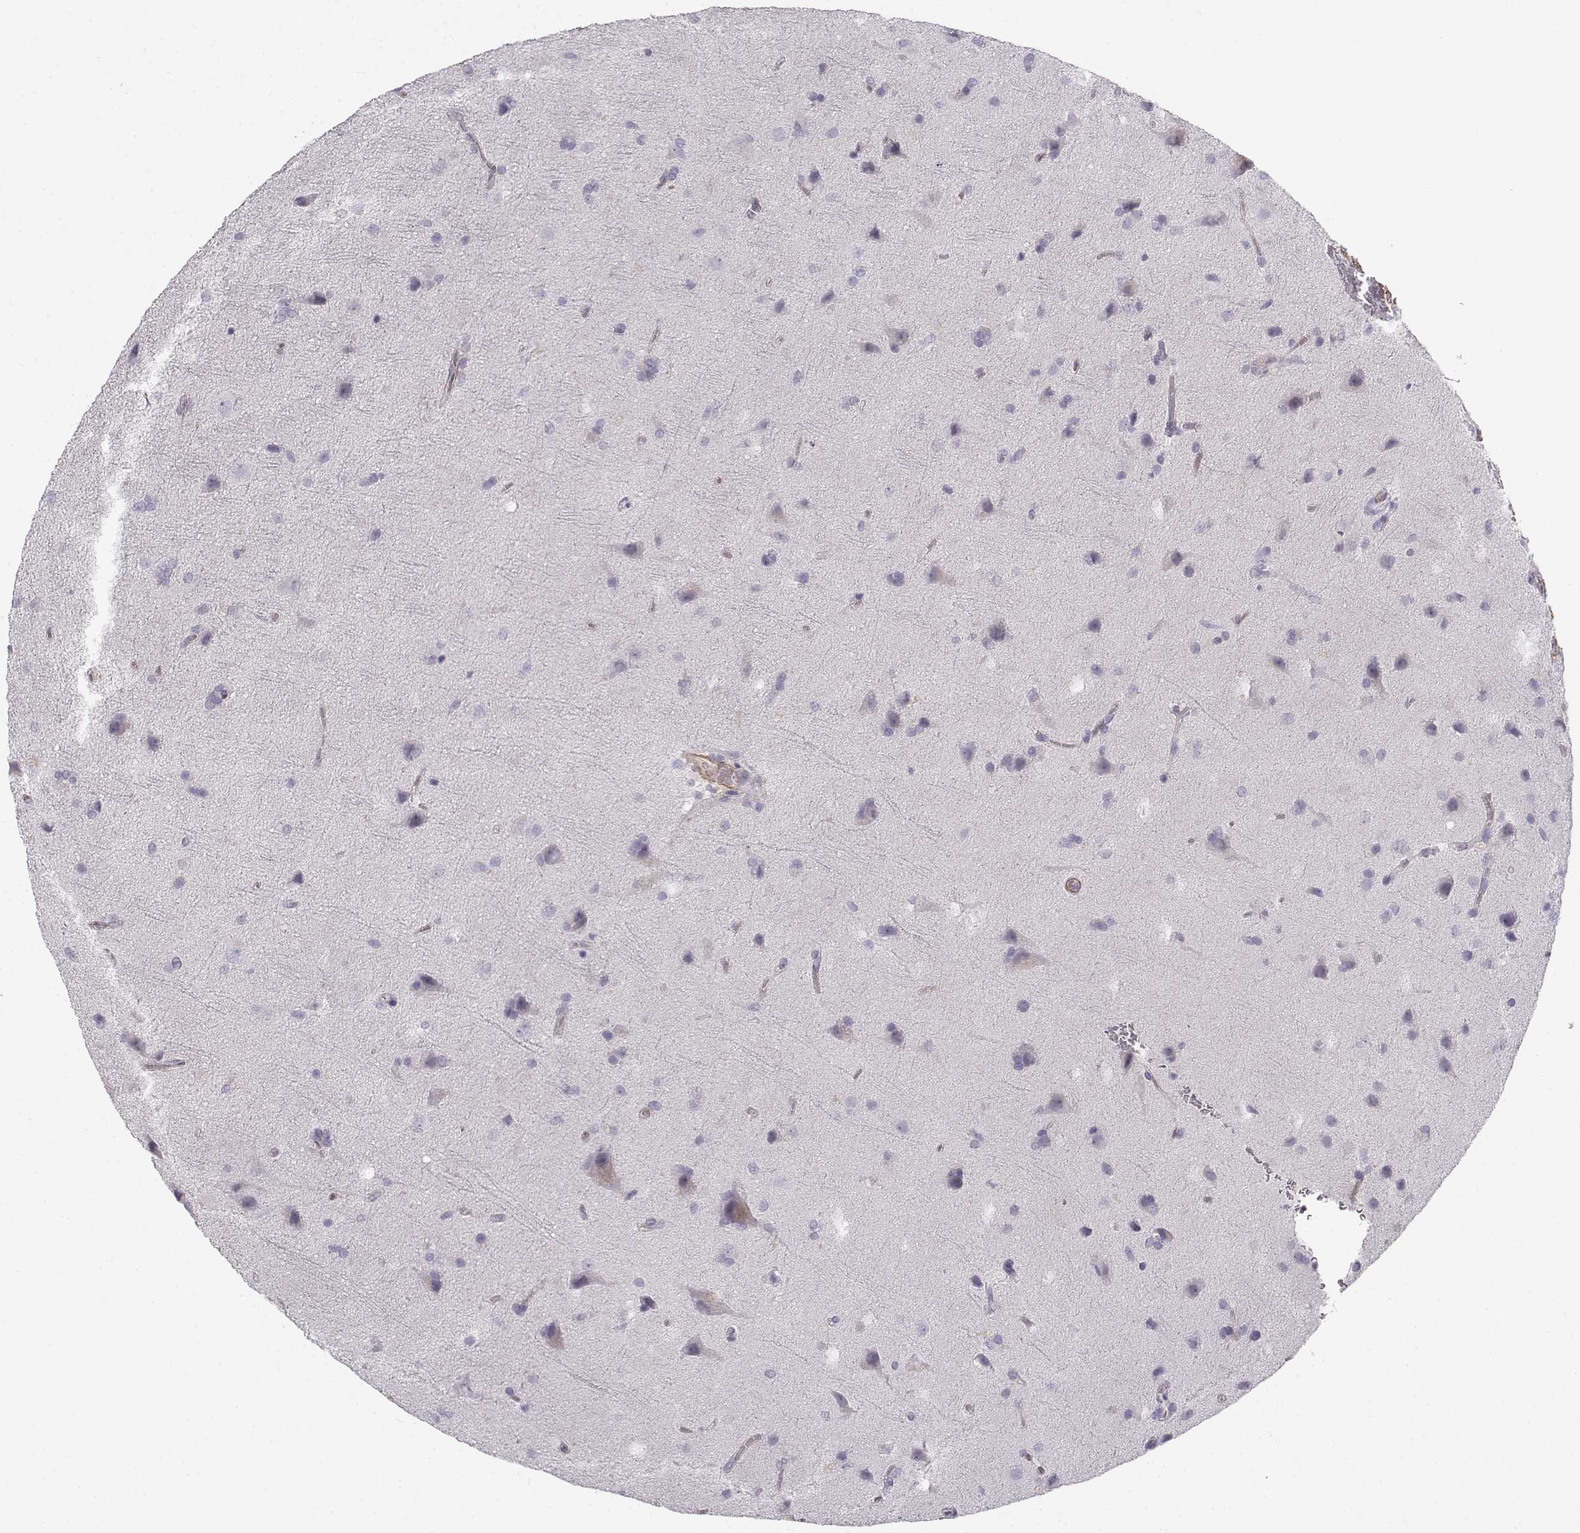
{"staining": {"intensity": "negative", "quantity": "none", "location": "none"}, "tissue": "glioma", "cell_type": "Tumor cells", "image_type": "cancer", "snomed": [{"axis": "morphology", "description": "Glioma, malignant, Low grade"}, {"axis": "topography", "description": "Brain"}], "caption": "DAB (3,3'-diaminobenzidine) immunohistochemical staining of glioma reveals no significant positivity in tumor cells. (DAB (3,3'-diaminobenzidine) IHC visualized using brightfield microscopy, high magnification).", "gene": "MYO1A", "patient": {"sex": "male", "age": 58}}